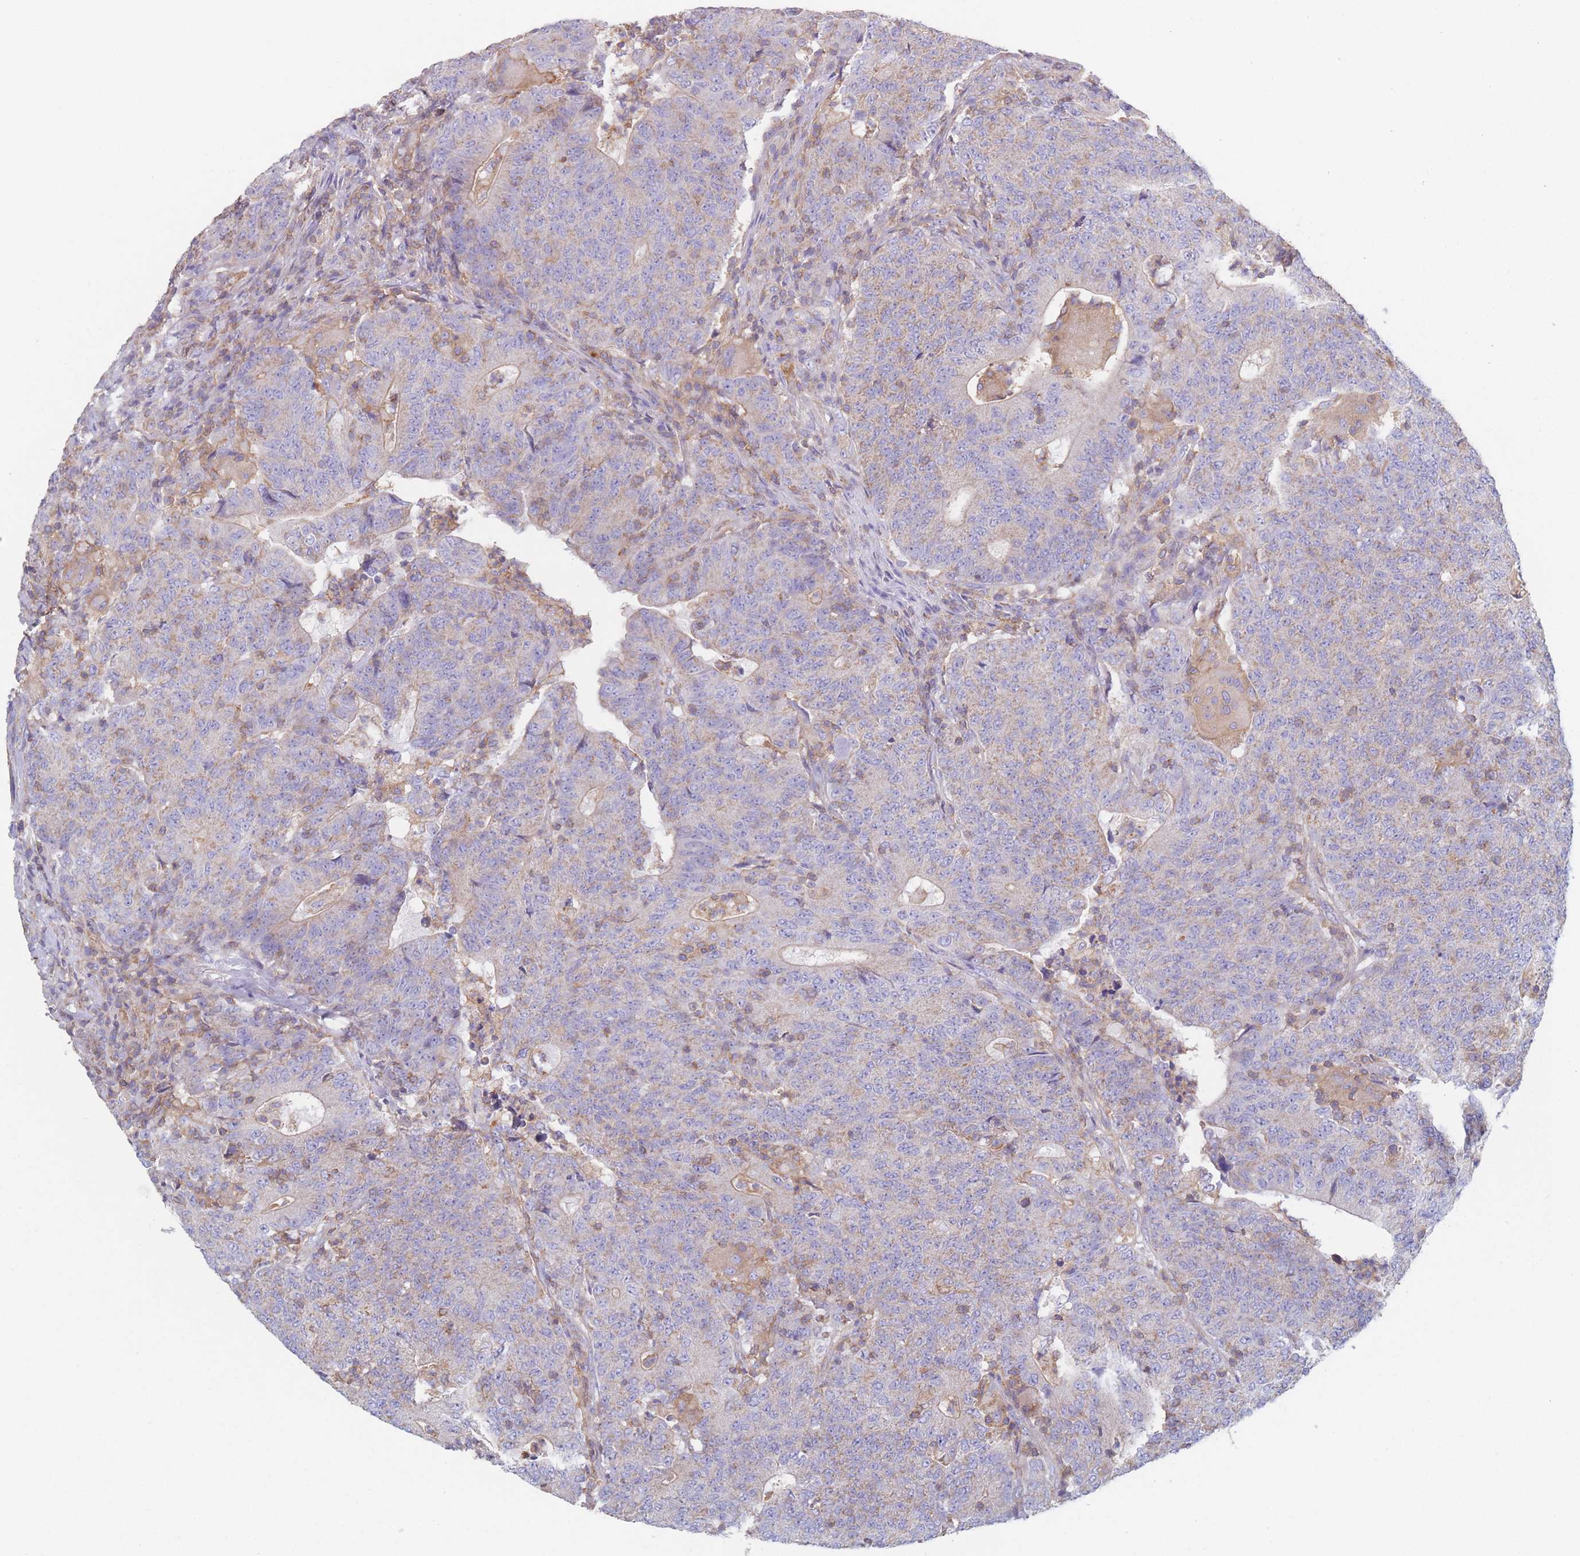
{"staining": {"intensity": "weak", "quantity": "<25%", "location": "cytoplasmic/membranous"}, "tissue": "colorectal cancer", "cell_type": "Tumor cells", "image_type": "cancer", "snomed": [{"axis": "morphology", "description": "Adenocarcinoma, NOS"}, {"axis": "topography", "description": "Colon"}], "caption": "Immunohistochemistry of human colorectal cancer demonstrates no positivity in tumor cells.", "gene": "ADH1A", "patient": {"sex": "female", "age": 75}}